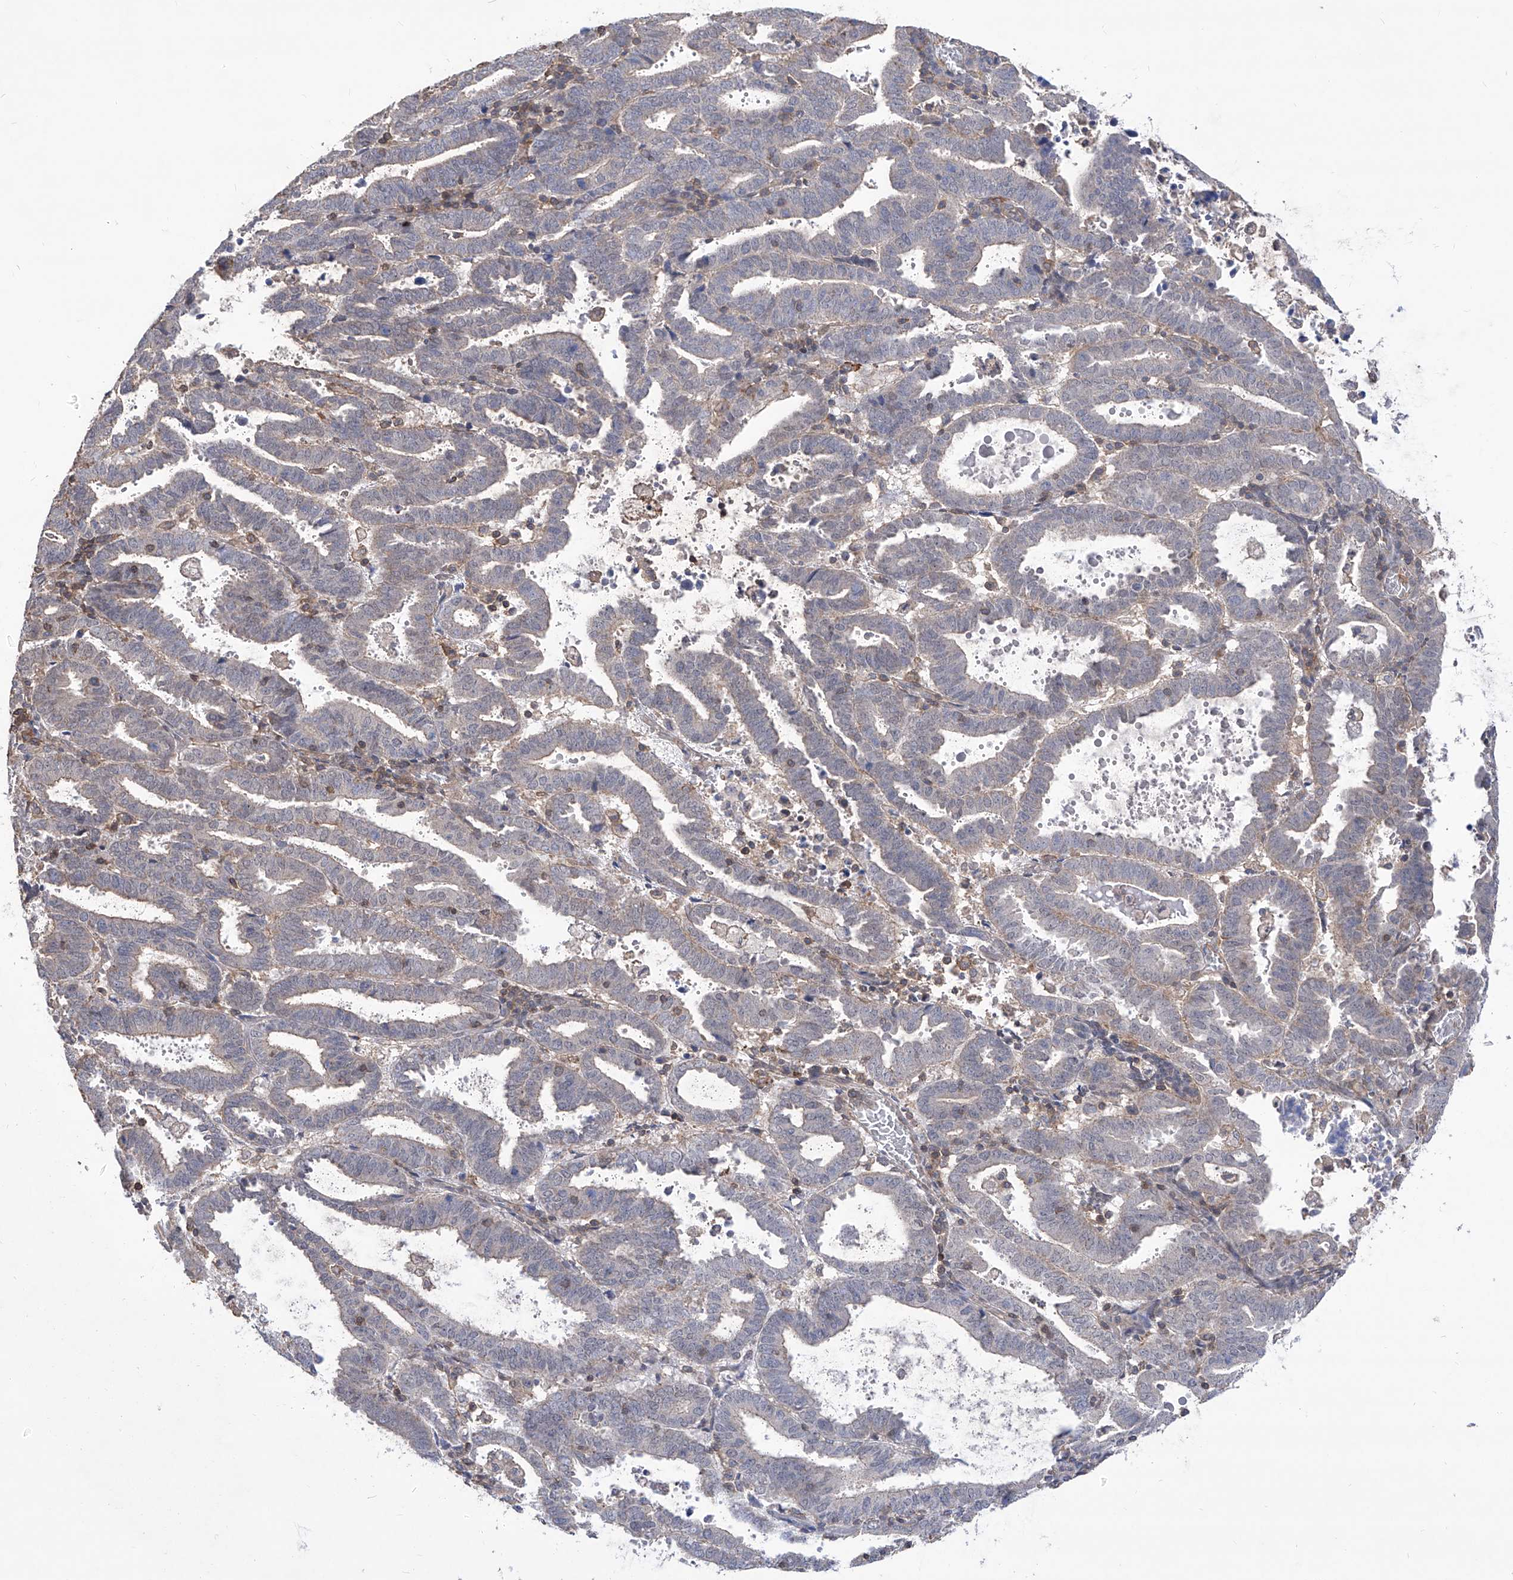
{"staining": {"intensity": "weak", "quantity": "<25%", "location": "cytoplasmic/membranous"}, "tissue": "endometrial cancer", "cell_type": "Tumor cells", "image_type": "cancer", "snomed": [{"axis": "morphology", "description": "Adenocarcinoma, NOS"}, {"axis": "topography", "description": "Uterus"}], "caption": "This image is of endometrial adenocarcinoma stained with immunohistochemistry (IHC) to label a protein in brown with the nuclei are counter-stained blue. There is no positivity in tumor cells.", "gene": "KIFC2", "patient": {"sex": "female", "age": 83}}